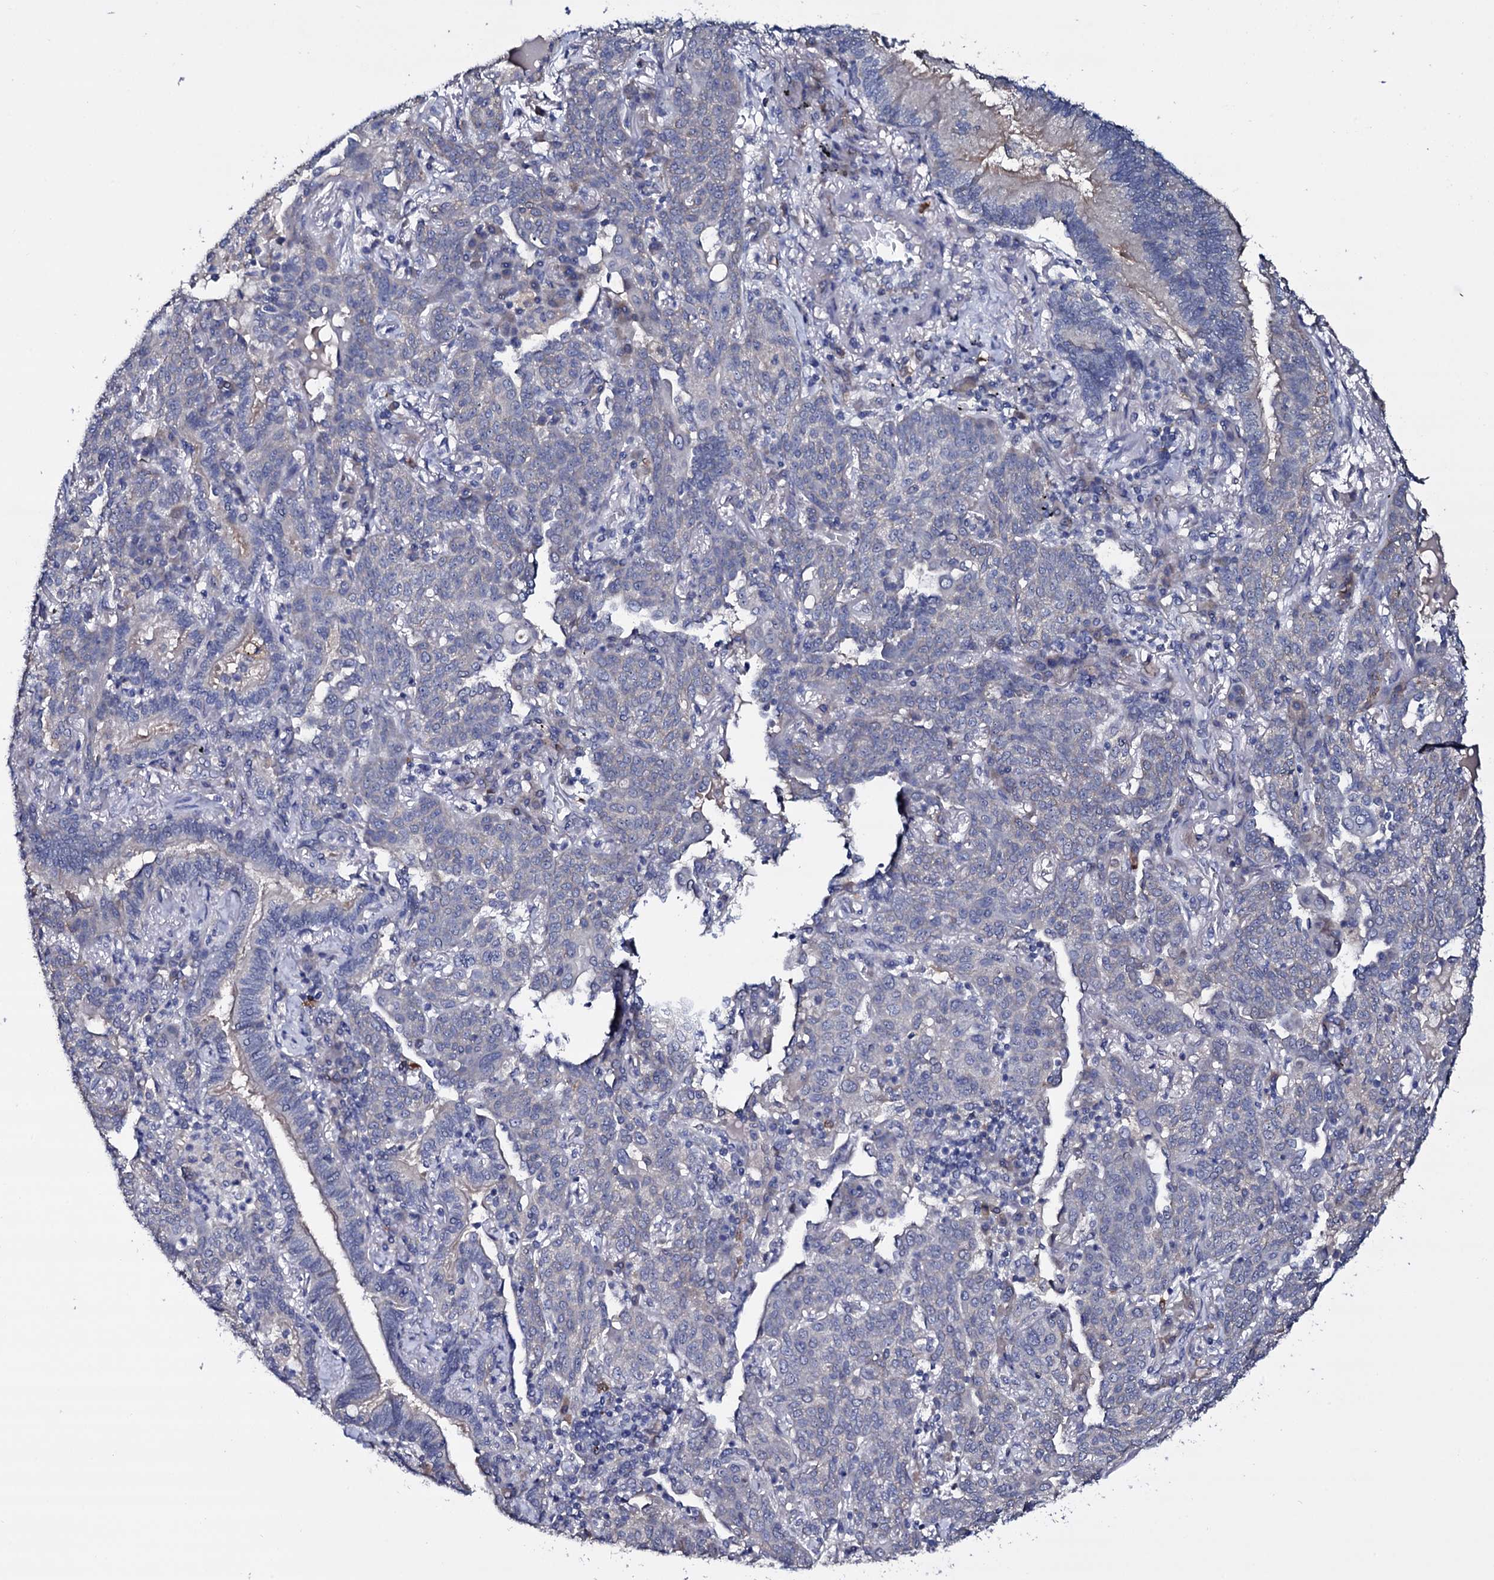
{"staining": {"intensity": "negative", "quantity": "none", "location": "none"}, "tissue": "lung cancer", "cell_type": "Tumor cells", "image_type": "cancer", "snomed": [{"axis": "morphology", "description": "Squamous cell carcinoma, NOS"}, {"axis": "topography", "description": "Lung"}], "caption": "Image shows no protein staining in tumor cells of lung squamous cell carcinoma tissue.", "gene": "BCL2L14", "patient": {"sex": "female", "age": 70}}